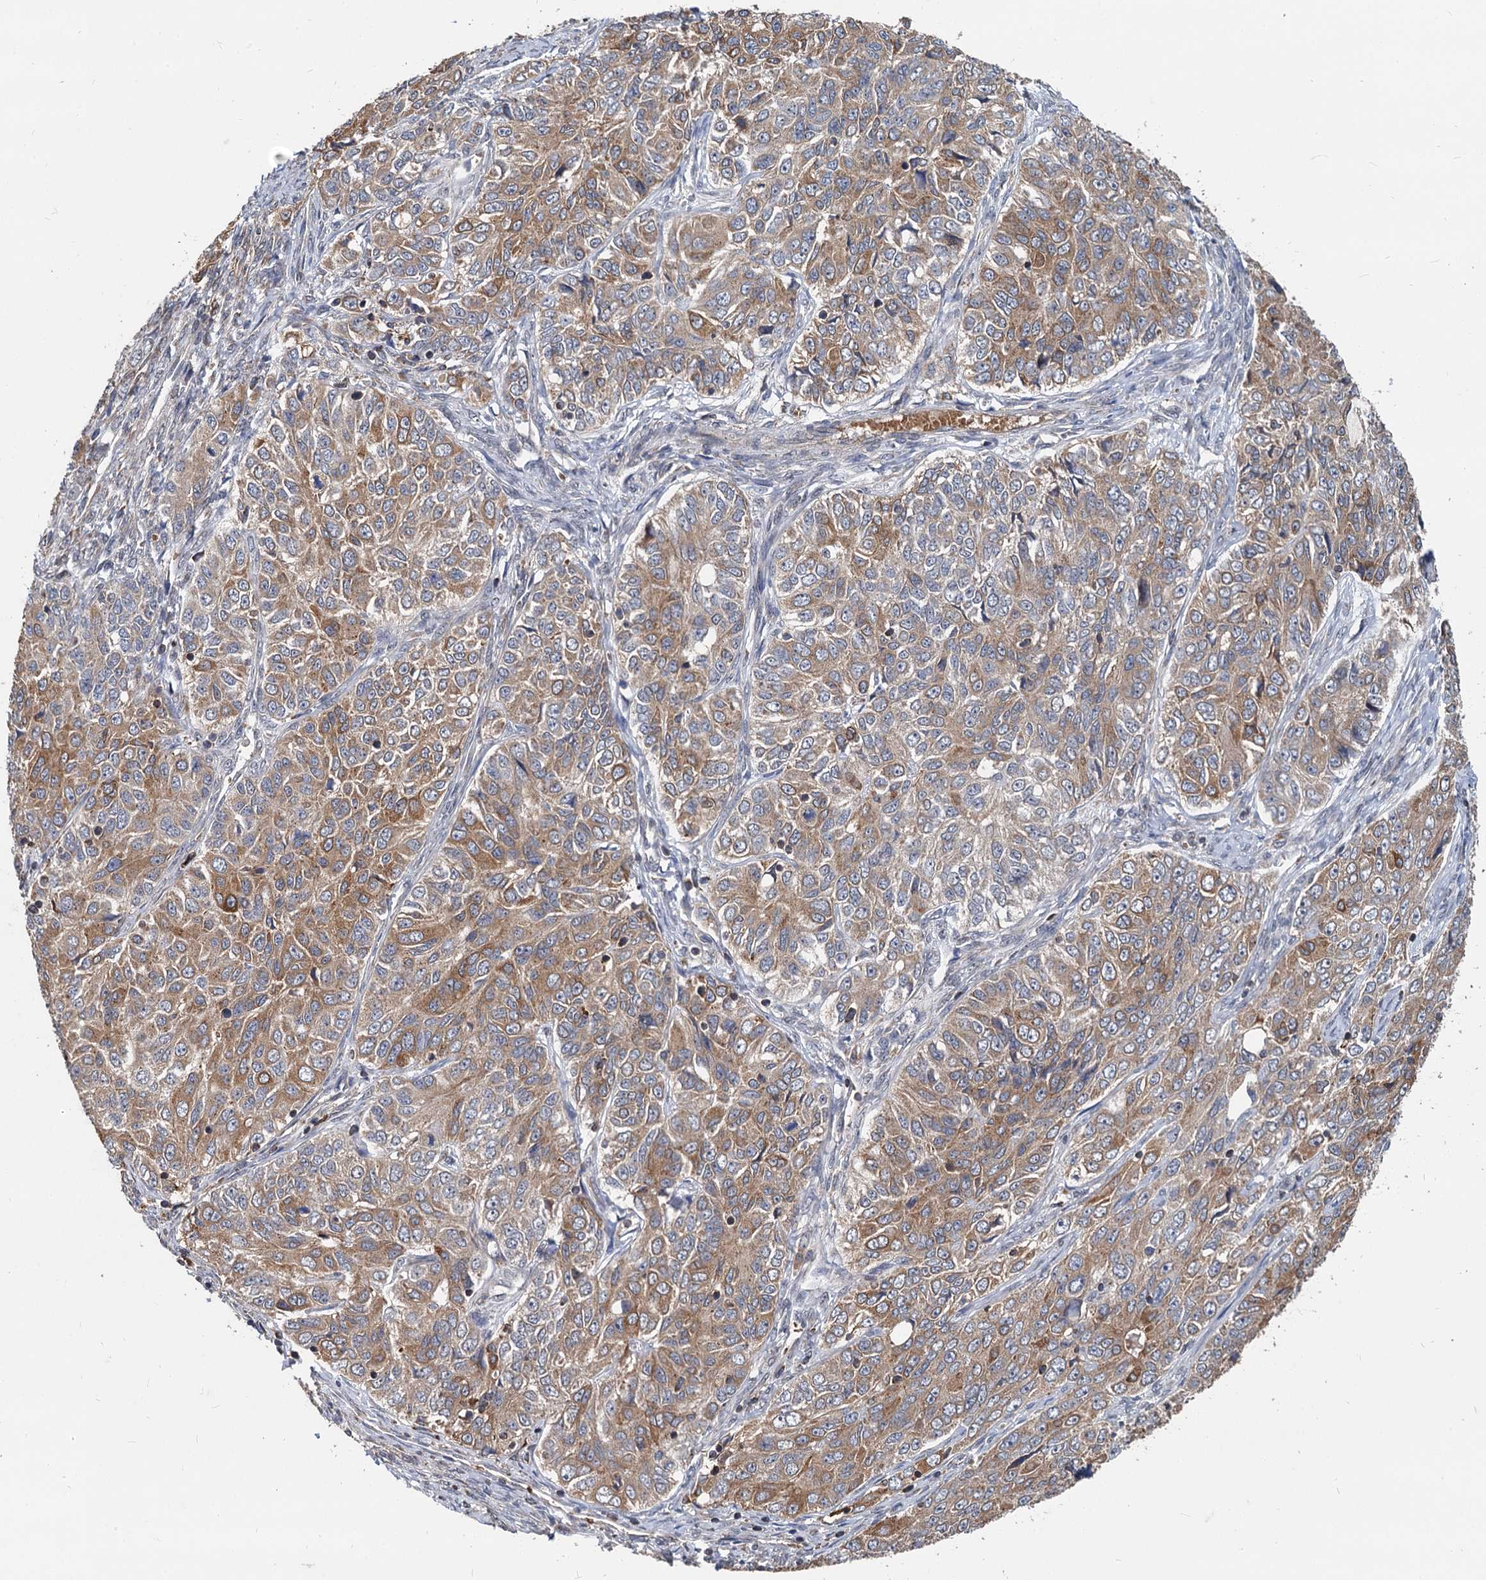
{"staining": {"intensity": "moderate", "quantity": ">75%", "location": "cytoplasmic/membranous"}, "tissue": "ovarian cancer", "cell_type": "Tumor cells", "image_type": "cancer", "snomed": [{"axis": "morphology", "description": "Carcinoma, endometroid"}, {"axis": "topography", "description": "Ovary"}], "caption": "Moderate cytoplasmic/membranous protein expression is seen in about >75% of tumor cells in endometroid carcinoma (ovarian). (brown staining indicates protein expression, while blue staining denotes nuclei).", "gene": "STIM1", "patient": {"sex": "female", "age": 51}}